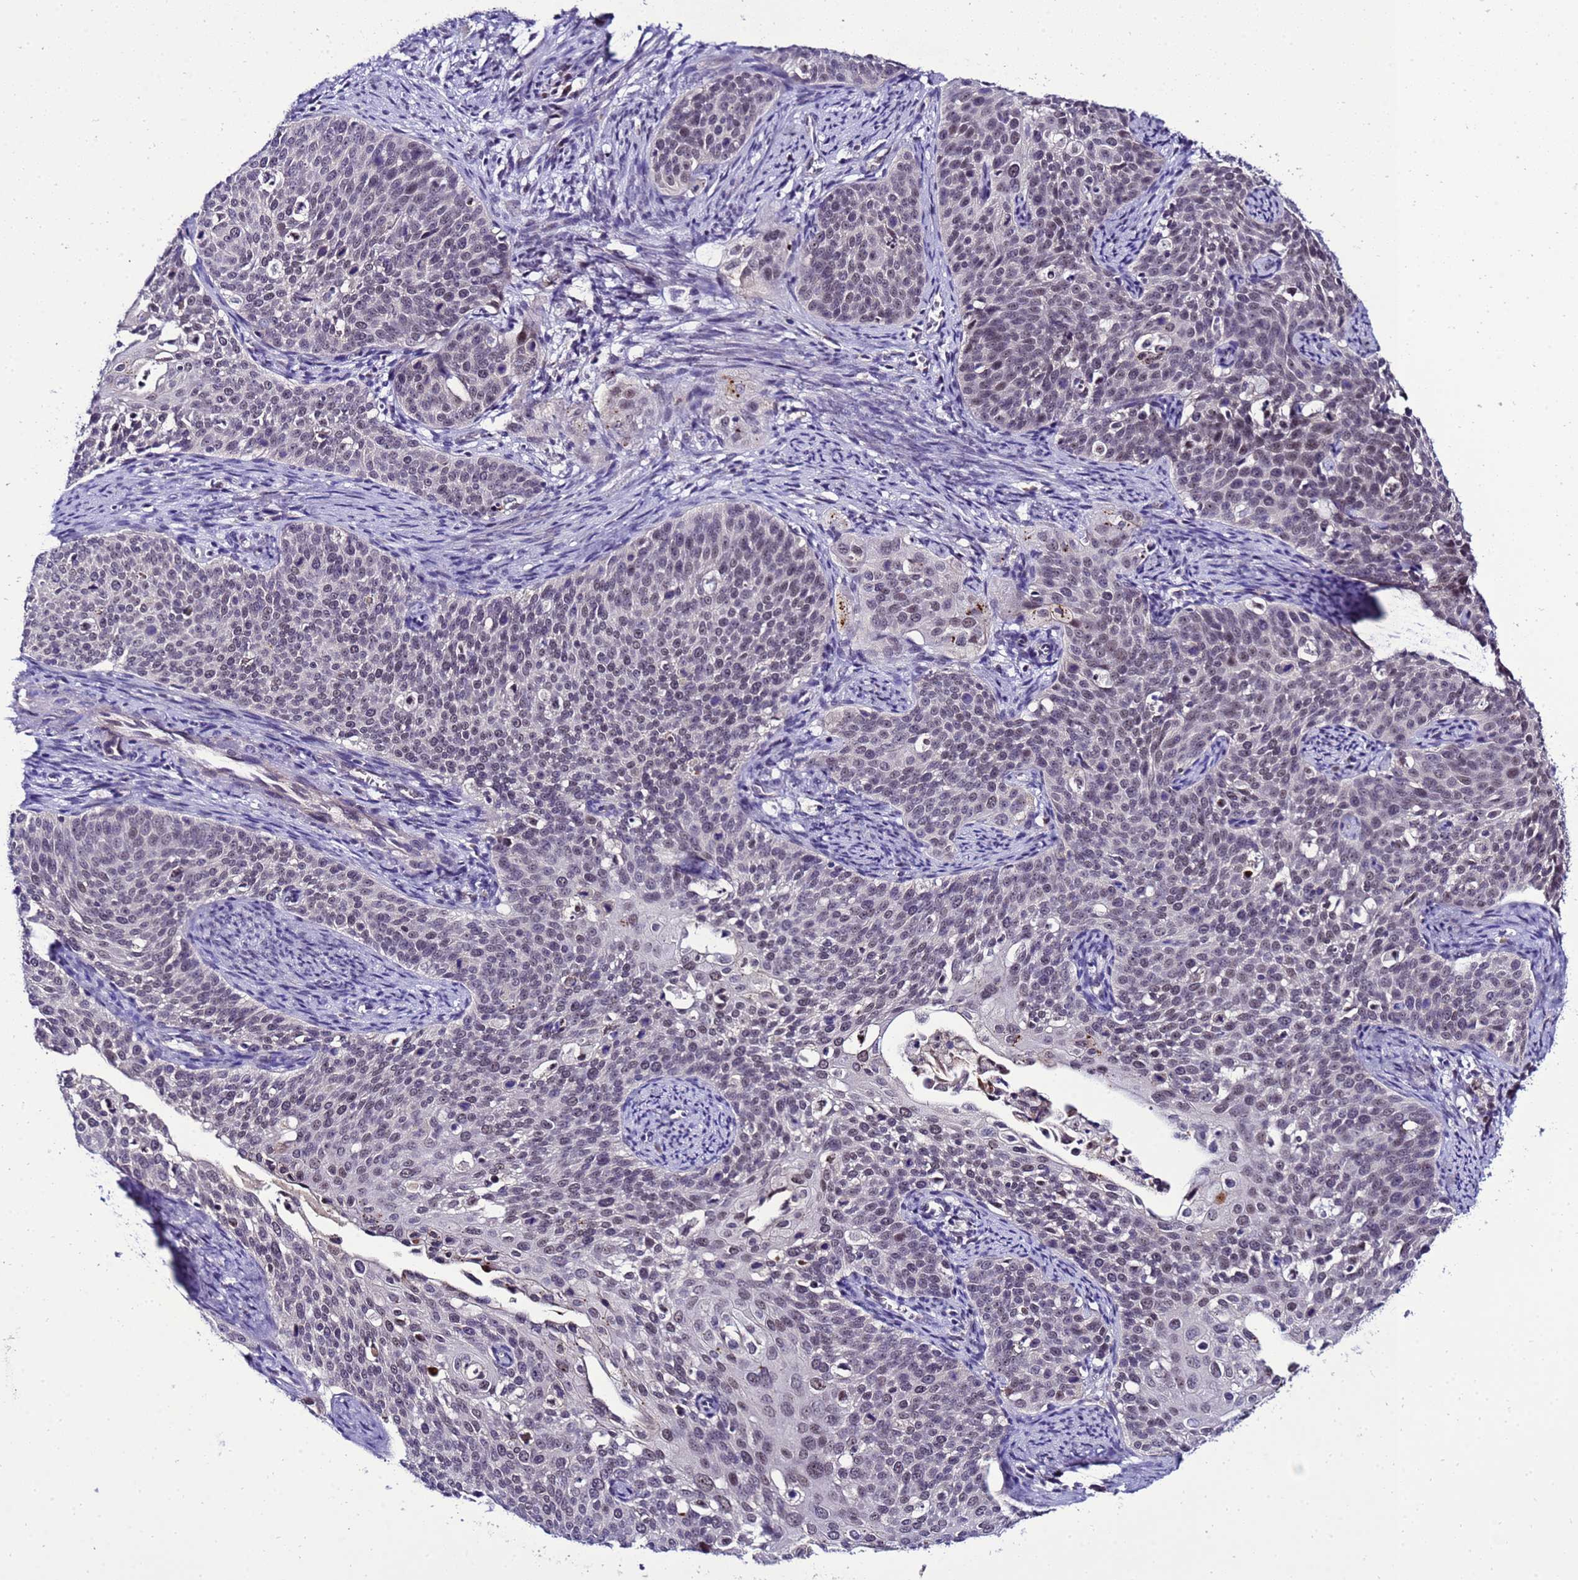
{"staining": {"intensity": "negative", "quantity": "none", "location": "none"}, "tissue": "cervical cancer", "cell_type": "Tumor cells", "image_type": "cancer", "snomed": [{"axis": "morphology", "description": "Squamous cell carcinoma, NOS"}, {"axis": "topography", "description": "Cervix"}], "caption": "Human squamous cell carcinoma (cervical) stained for a protein using immunohistochemistry (IHC) shows no positivity in tumor cells.", "gene": "C19orf47", "patient": {"sex": "female", "age": 44}}